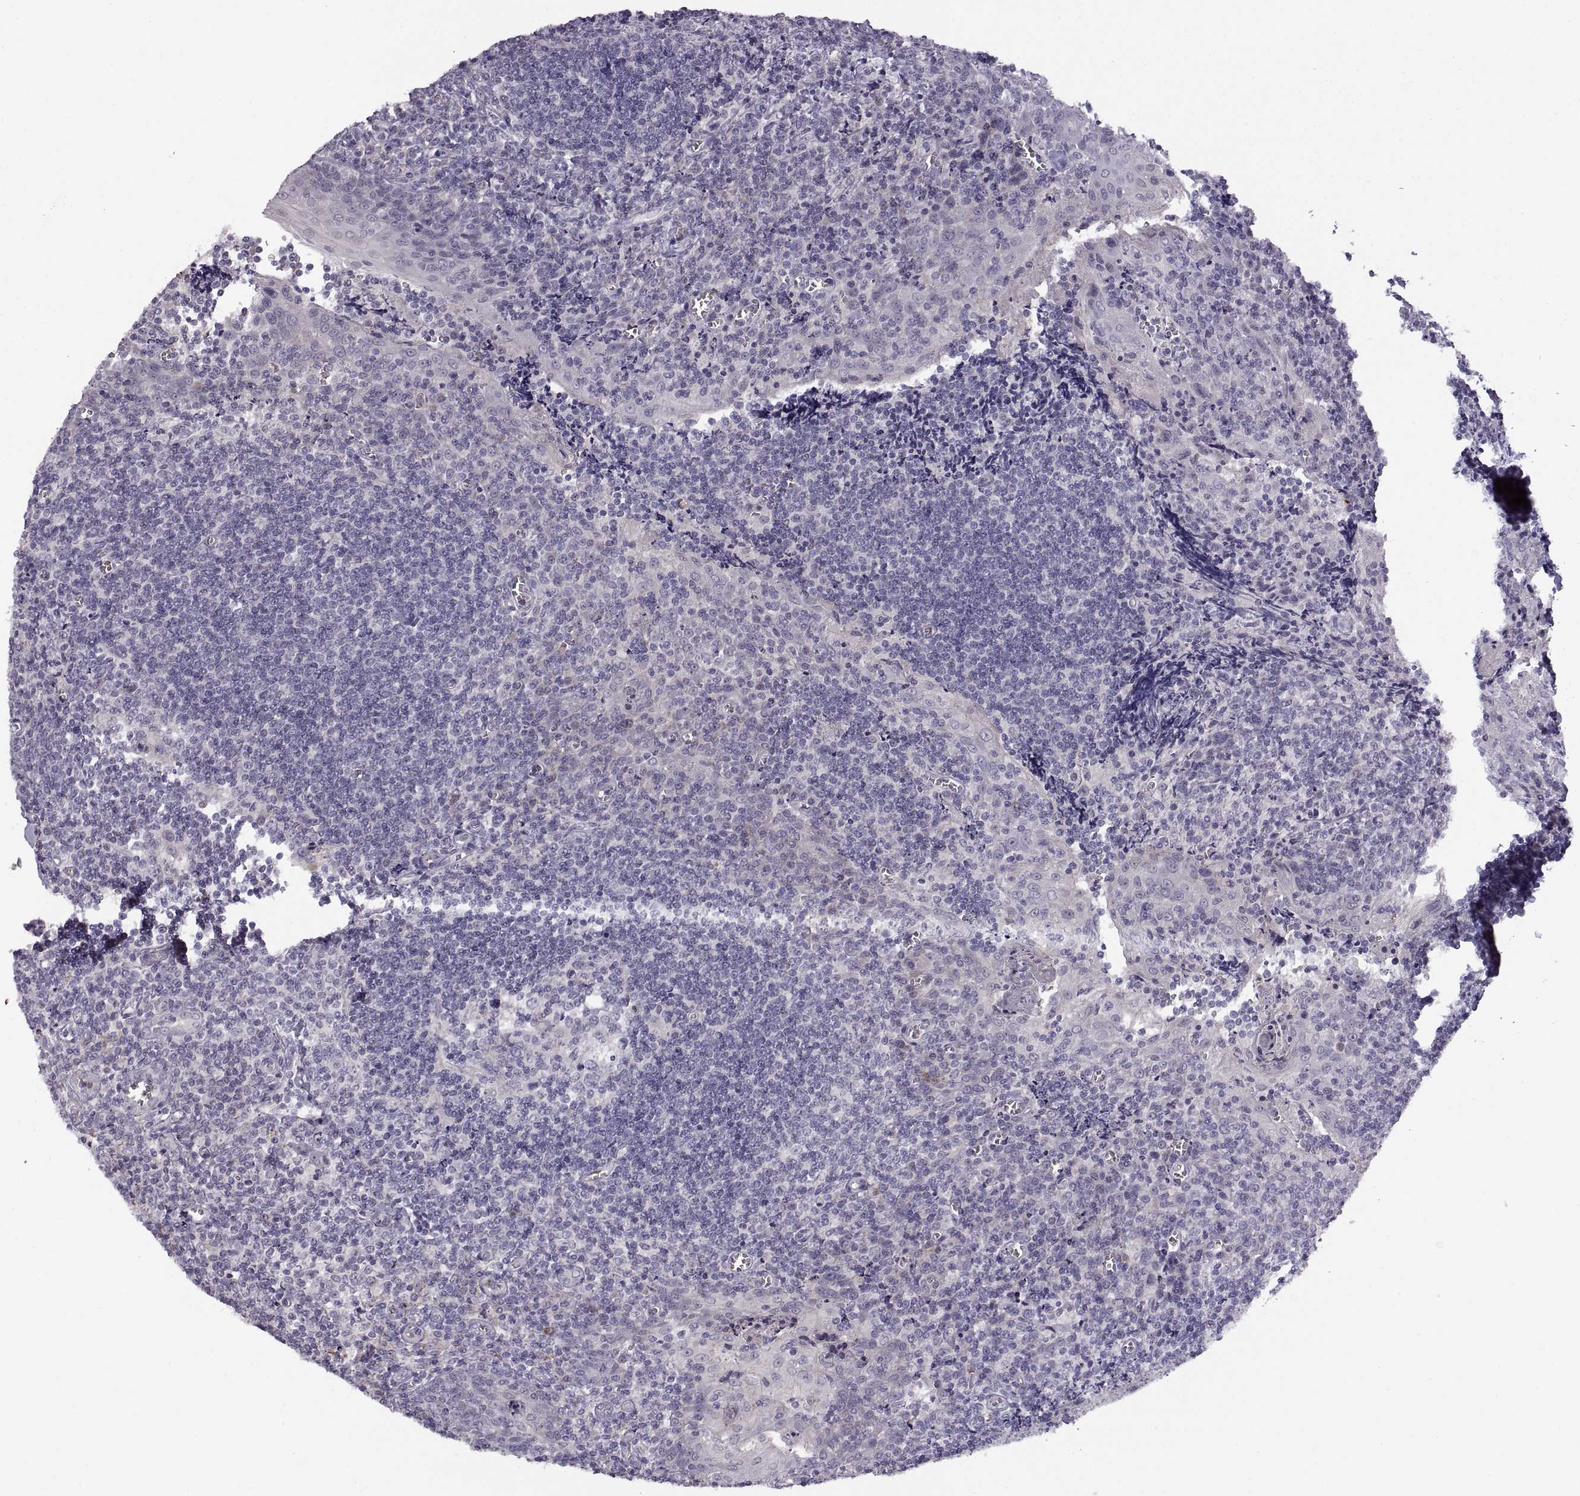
{"staining": {"intensity": "negative", "quantity": "none", "location": "none"}, "tissue": "tonsil", "cell_type": "Germinal center cells", "image_type": "normal", "snomed": [{"axis": "morphology", "description": "Normal tissue, NOS"}, {"axis": "morphology", "description": "Inflammation, NOS"}, {"axis": "topography", "description": "Tonsil"}], "caption": "Image shows no significant protein positivity in germinal center cells of unremarkable tonsil. (DAB IHC, high magnification).", "gene": "MEIOC", "patient": {"sex": "female", "age": 31}}